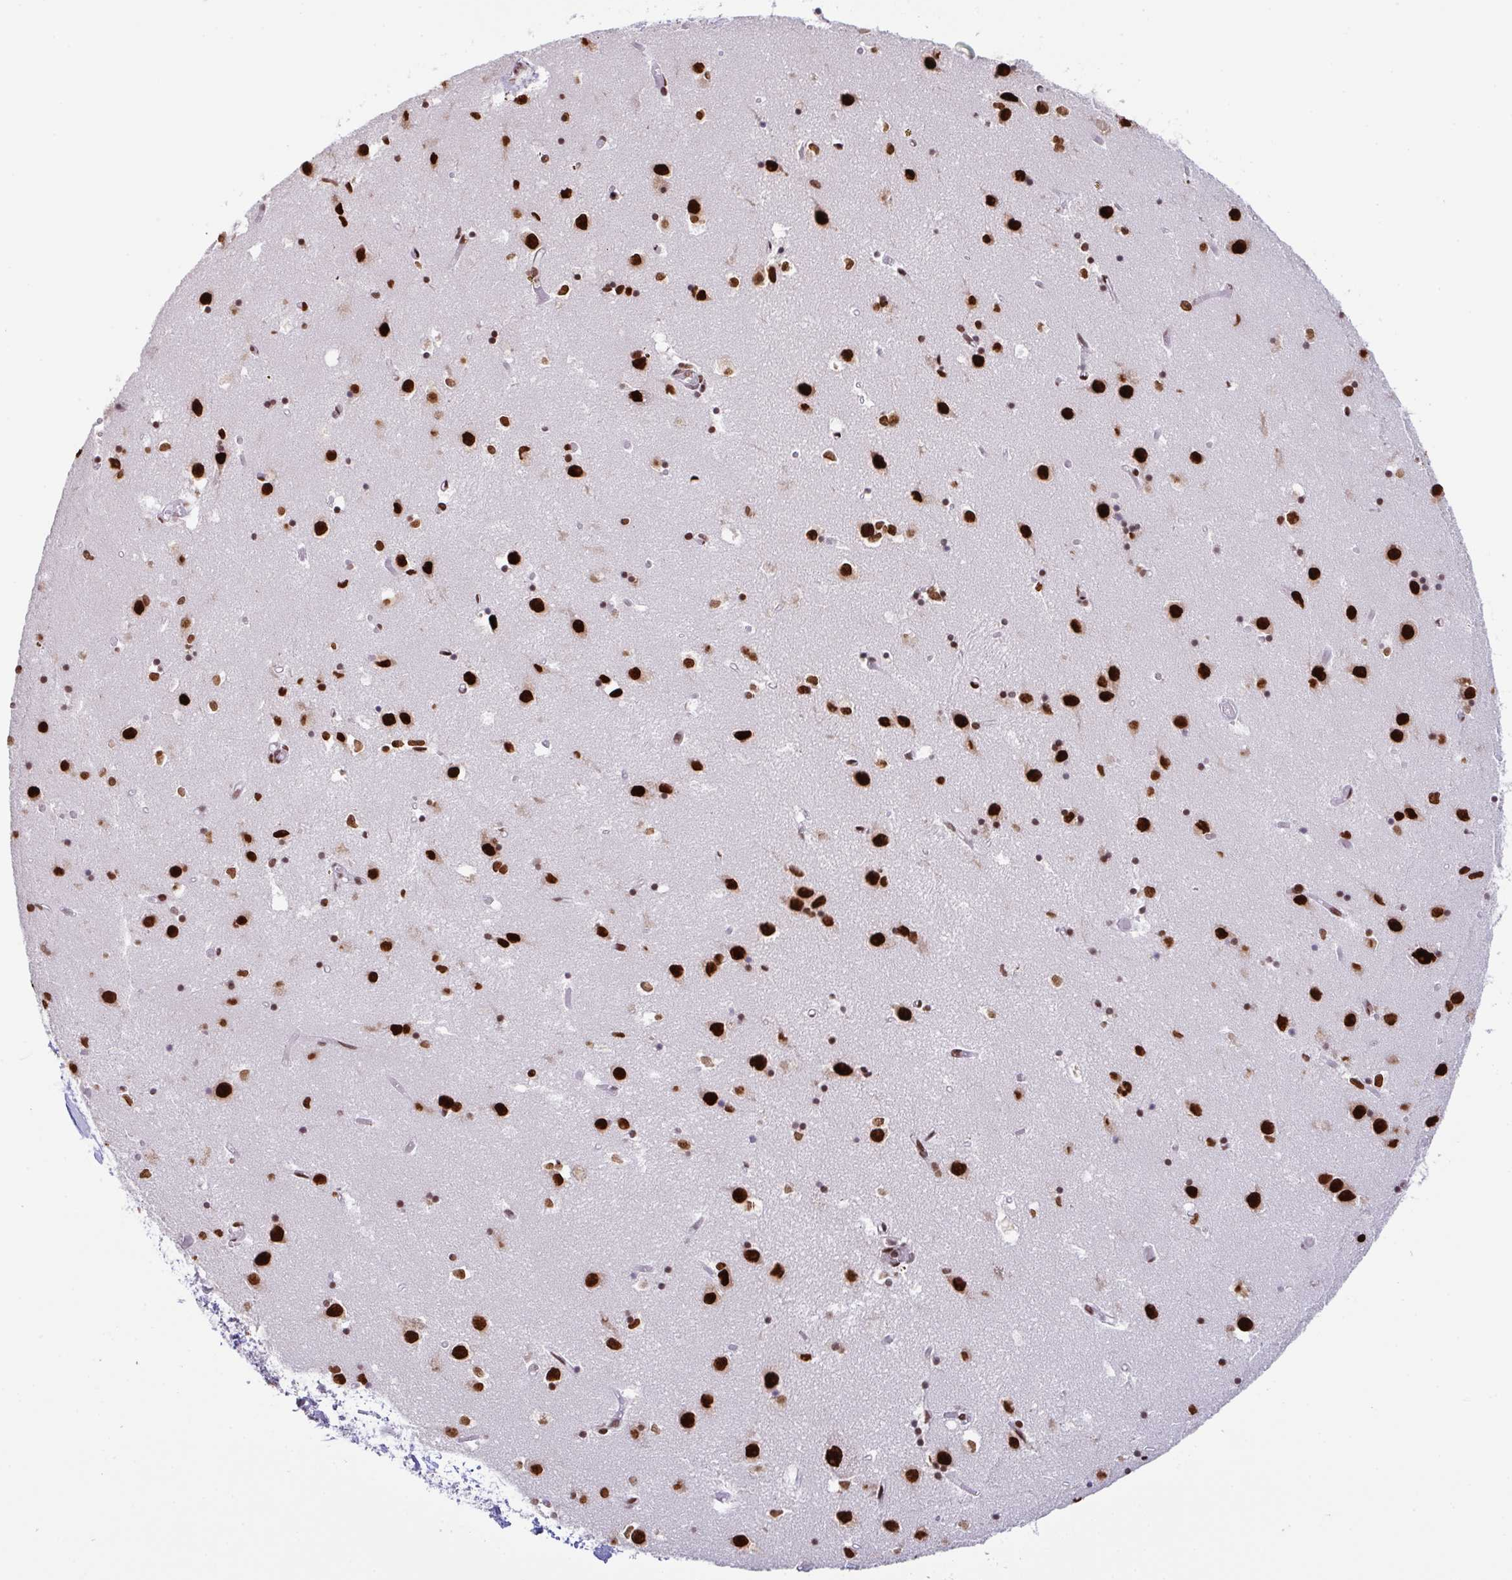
{"staining": {"intensity": "moderate", "quantity": ">75%", "location": "nuclear"}, "tissue": "caudate", "cell_type": "Glial cells", "image_type": "normal", "snomed": [{"axis": "morphology", "description": "Normal tissue, NOS"}, {"axis": "topography", "description": "Lateral ventricle wall"}], "caption": "Protein staining exhibits moderate nuclear expression in about >75% of glial cells in unremarkable caudate.", "gene": "CLP1", "patient": {"sex": "male", "age": 70}}